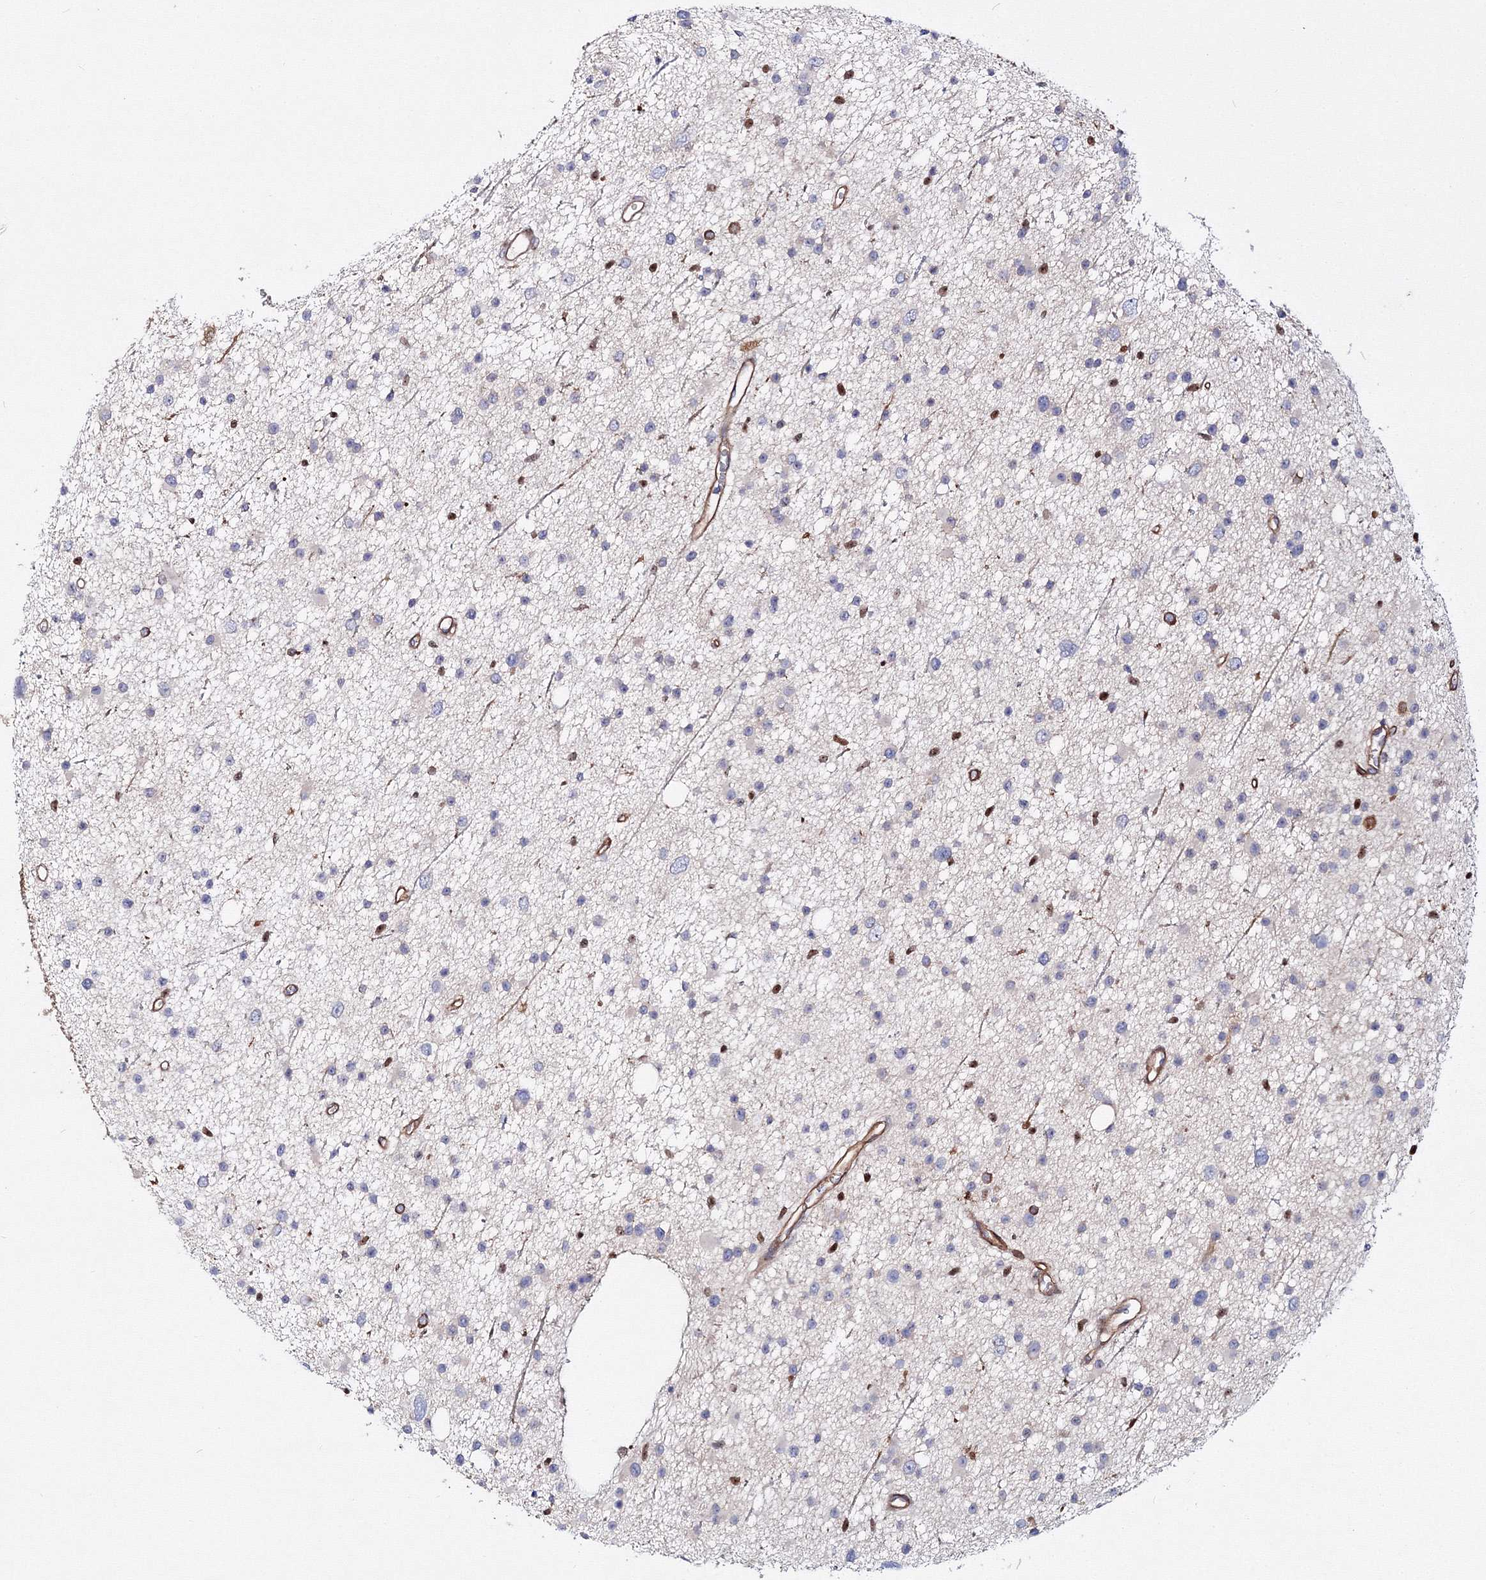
{"staining": {"intensity": "negative", "quantity": "none", "location": "none"}, "tissue": "glioma", "cell_type": "Tumor cells", "image_type": "cancer", "snomed": [{"axis": "morphology", "description": "Glioma, malignant, Low grade"}, {"axis": "topography", "description": "Cerebral cortex"}], "caption": "This histopathology image is of glioma stained with immunohistochemistry (IHC) to label a protein in brown with the nuclei are counter-stained blue. There is no expression in tumor cells.", "gene": "C11orf52", "patient": {"sex": "female", "age": 39}}